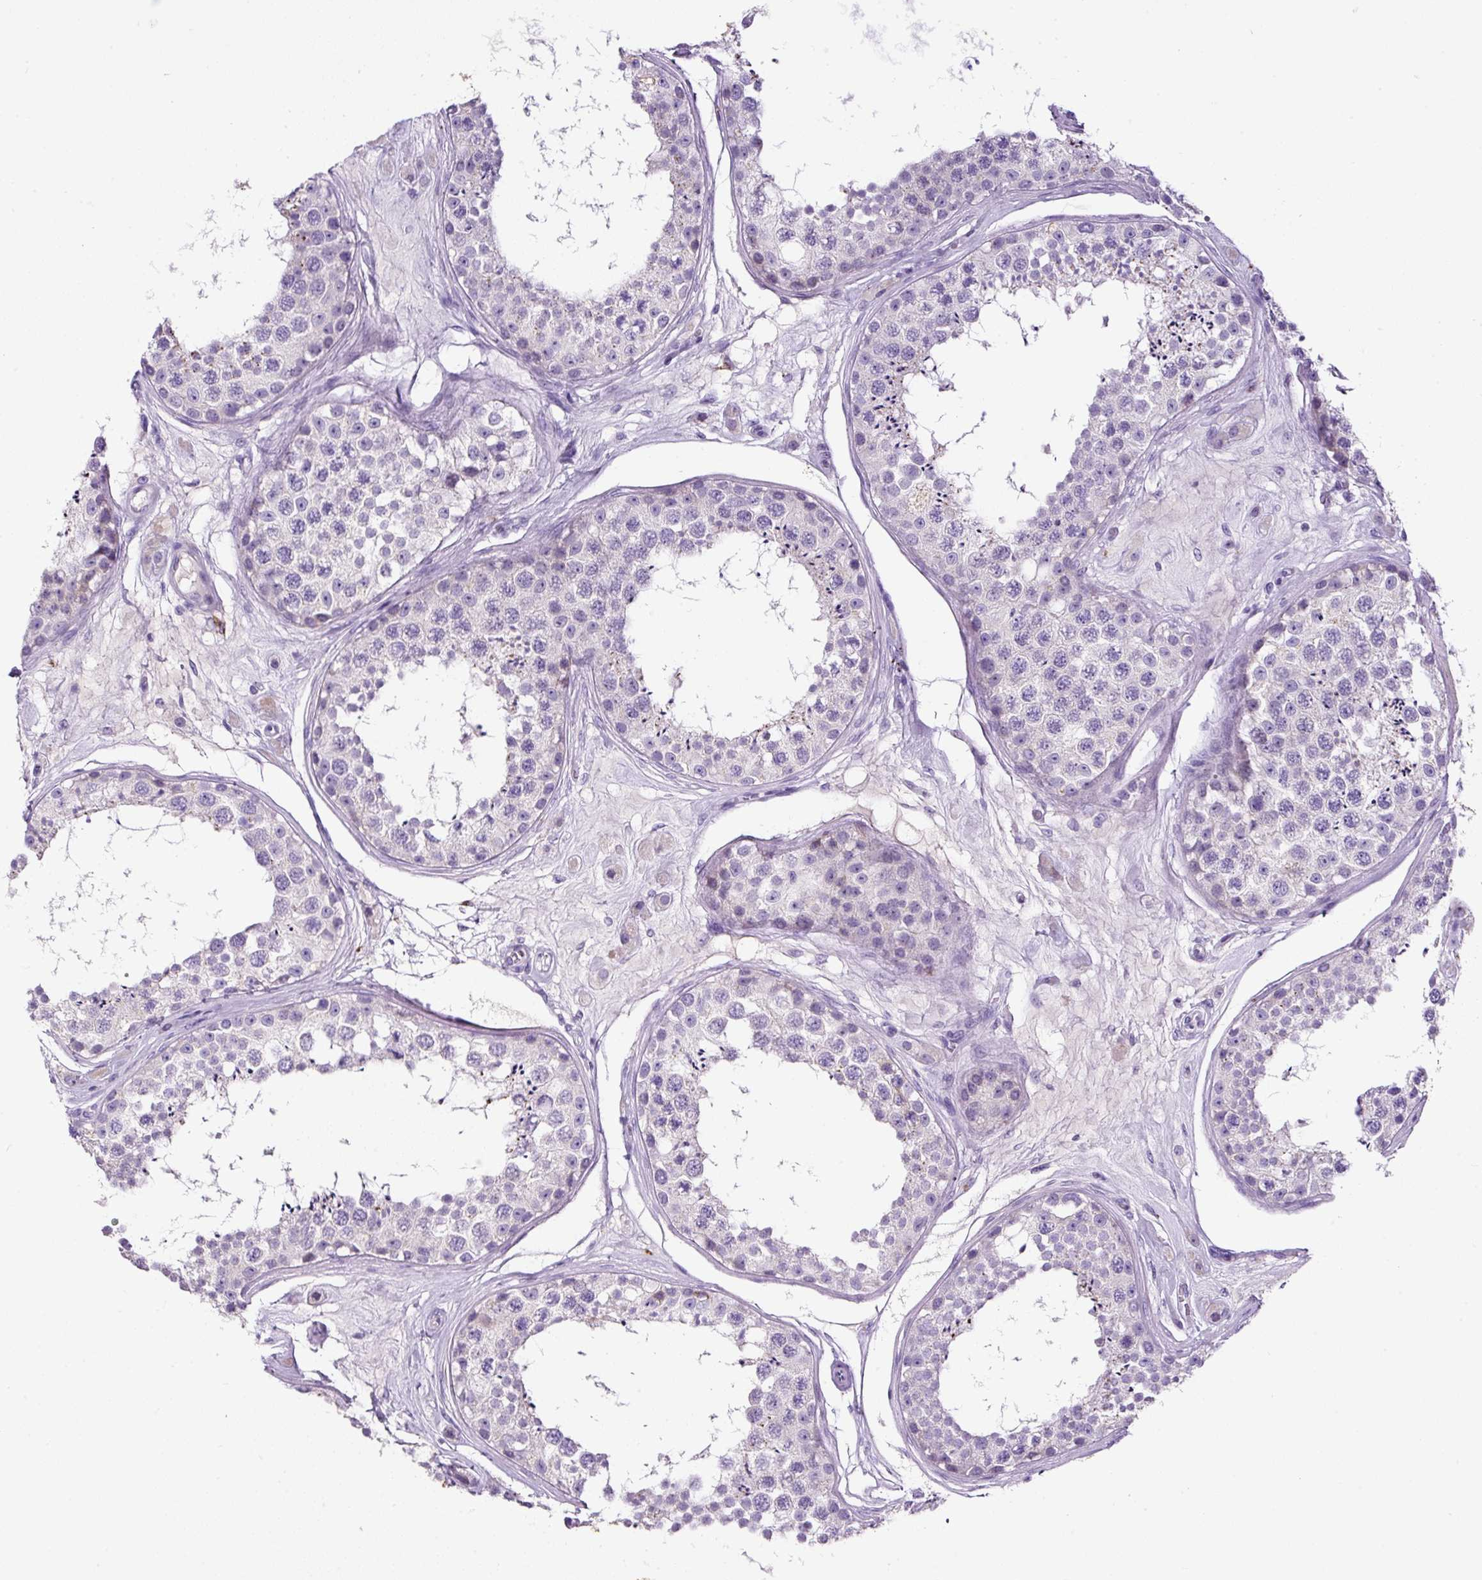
{"staining": {"intensity": "negative", "quantity": "none", "location": "none"}, "tissue": "testis", "cell_type": "Cells in seminiferous ducts", "image_type": "normal", "snomed": [{"axis": "morphology", "description": "Normal tissue, NOS"}, {"axis": "topography", "description": "Testis"}], "caption": "High magnification brightfield microscopy of unremarkable testis stained with DAB (brown) and counterstained with hematoxylin (blue): cells in seminiferous ducts show no significant expression. (Stains: DAB (3,3'-diaminobenzidine) immunohistochemistry (IHC) with hematoxylin counter stain, Microscopy: brightfield microscopy at high magnification).", "gene": "SP8", "patient": {"sex": "male", "age": 25}}